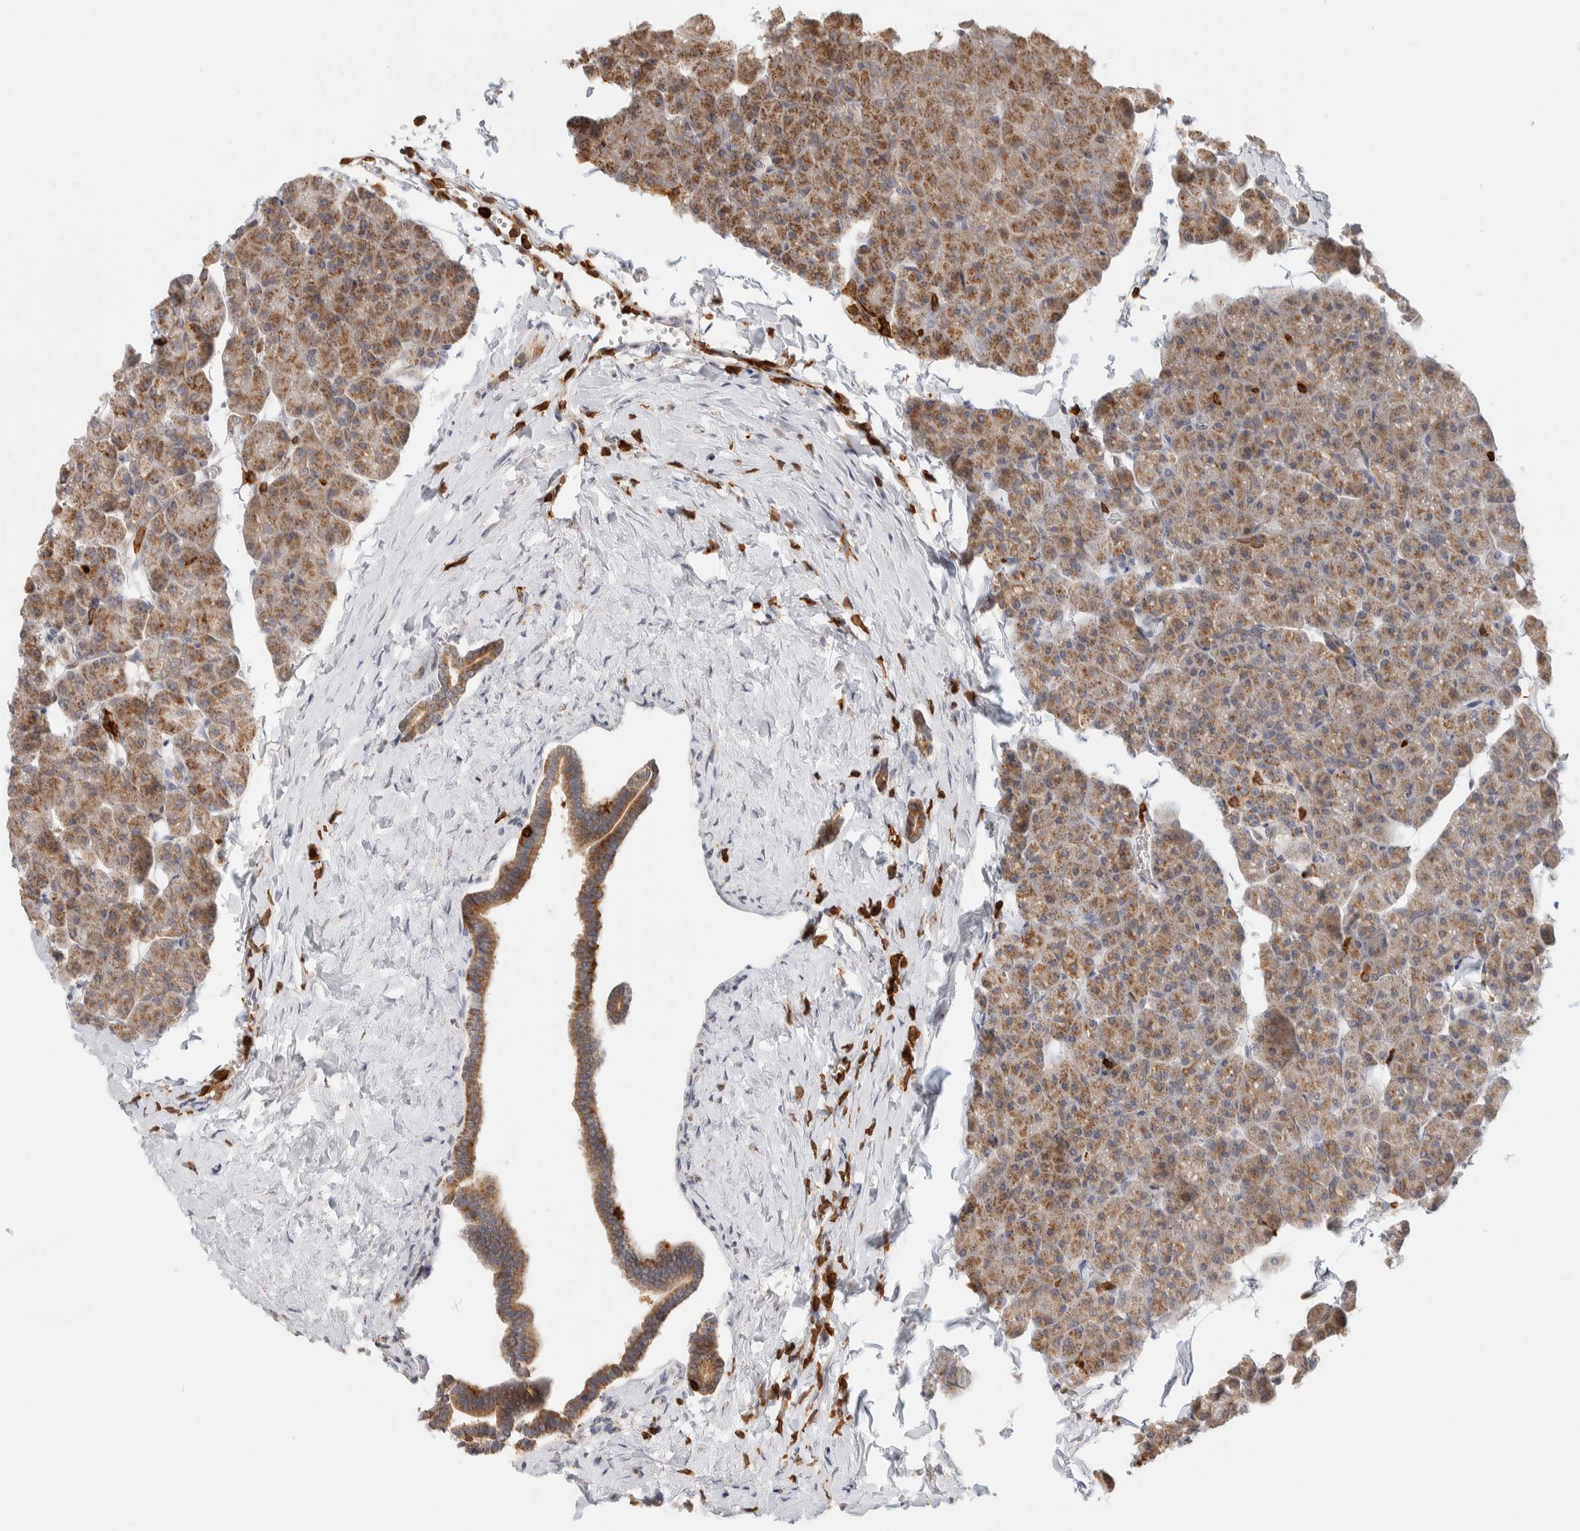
{"staining": {"intensity": "moderate", "quantity": ">75%", "location": "cytoplasmic/membranous"}, "tissue": "pancreas", "cell_type": "Exocrine glandular cells", "image_type": "normal", "snomed": [{"axis": "morphology", "description": "Normal tissue, NOS"}, {"axis": "topography", "description": "Pancreas"}], "caption": "The immunohistochemical stain highlights moderate cytoplasmic/membranous staining in exocrine glandular cells of unremarkable pancreas. The staining was performed using DAB, with brown indicating positive protein expression. Nuclei are stained blue with hematoxylin.", "gene": "RUNDC1", "patient": {"sex": "male", "age": 35}}